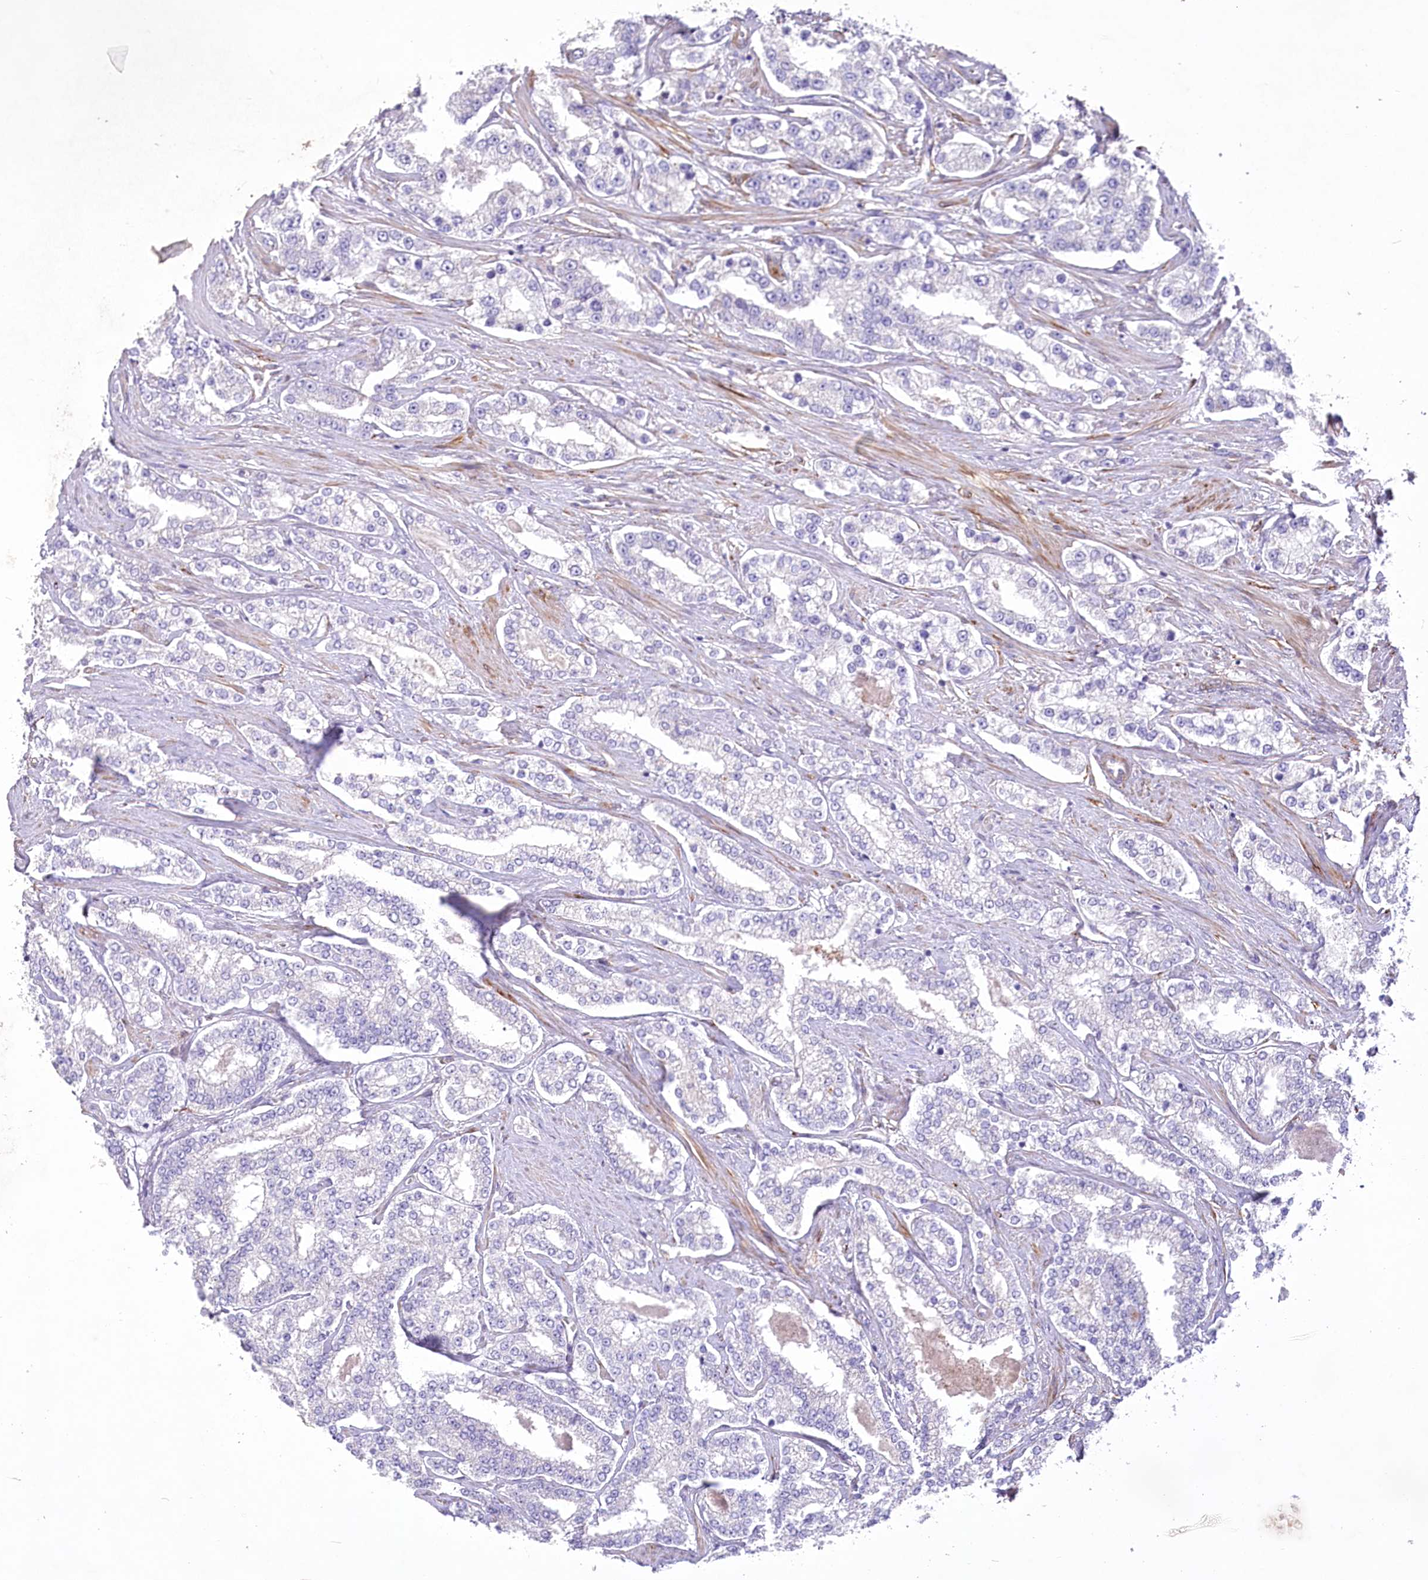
{"staining": {"intensity": "negative", "quantity": "none", "location": "none"}, "tissue": "prostate cancer", "cell_type": "Tumor cells", "image_type": "cancer", "snomed": [{"axis": "morphology", "description": "Normal tissue, NOS"}, {"axis": "morphology", "description": "Adenocarcinoma, High grade"}, {"axis": "topography", "description": "Prostate"}], "caption": "Immunohistochemistry image of neoplastic tissue: adenocarcinoma (high-grade) (prostate) stained with DAB shows no significant protein expression in tumor cells. The staining is performed using DAB brown chromogen with nuclei counter-stained in using hematoxylin.", "gene": "ANGPTL3", "patient": {"sex": "male", "age": 83}}